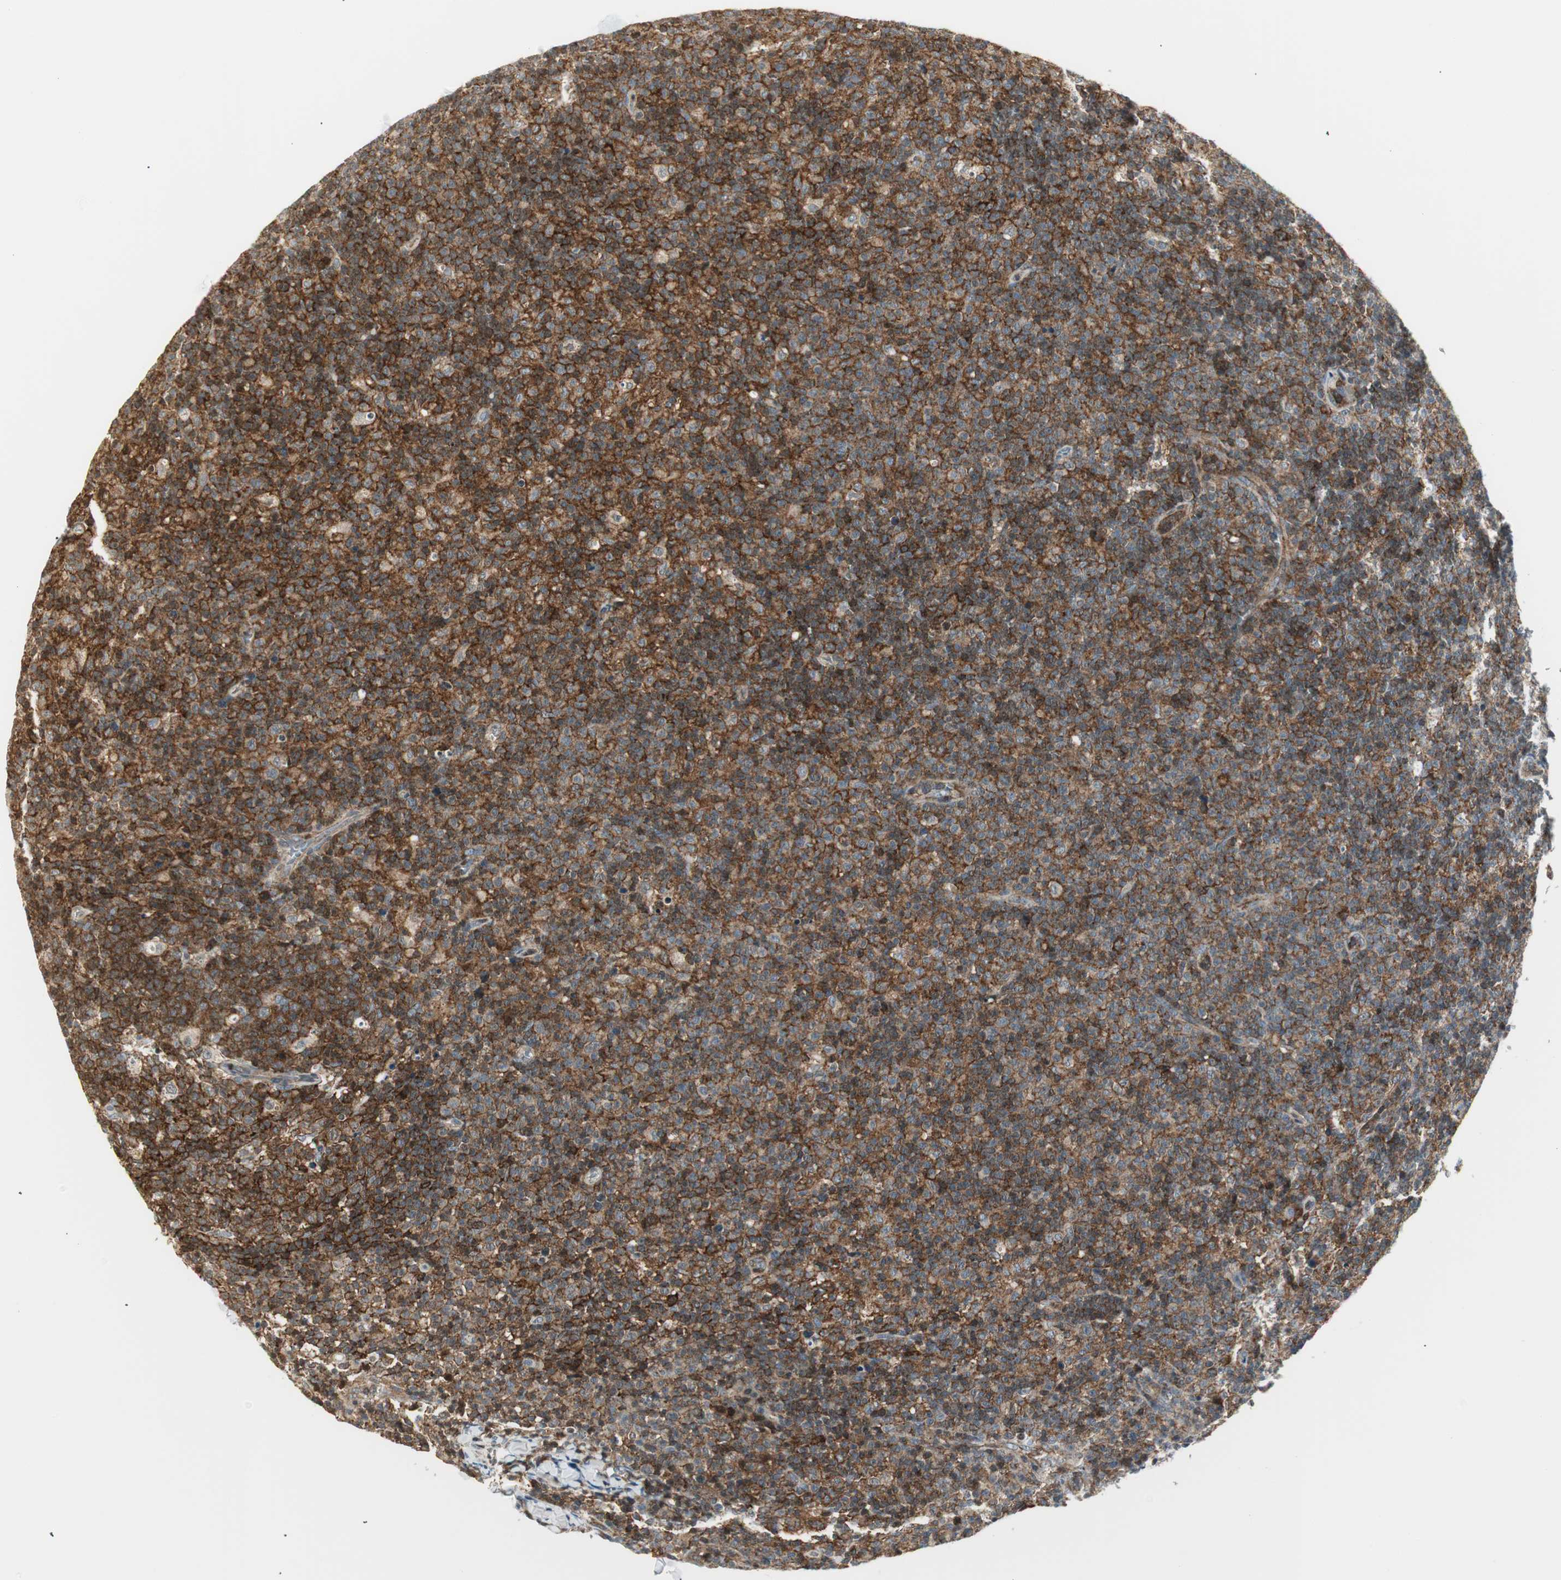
{"staining": {"intensity": "moderate", "quantity": ">75%", "location": "cytoplasmic/membranous"}, "tissue": "lymph node", "cell_type": "Germinal center cells", "image_type": "normal", "snomed": [{"axis": "morphology", "description": "Normal tissue, NOS"}, {"axis": "morphology", "description": "Inflammation, NOS"}, {"axis": "topography", "description": "Lymph node"}], "caption": "Immunohistochemistry (DAB) staining of normal human lymph node demonstrates moderate cytoplasmic/membranous protein staining in about >75% of germinal center cells. Using DAB (brown) and hematoxylin (blue) stains, captured at high magnification using brightfield microscopy.", "gene": "PPP1CA", "patient": {"sex": "male", "age": 55}}